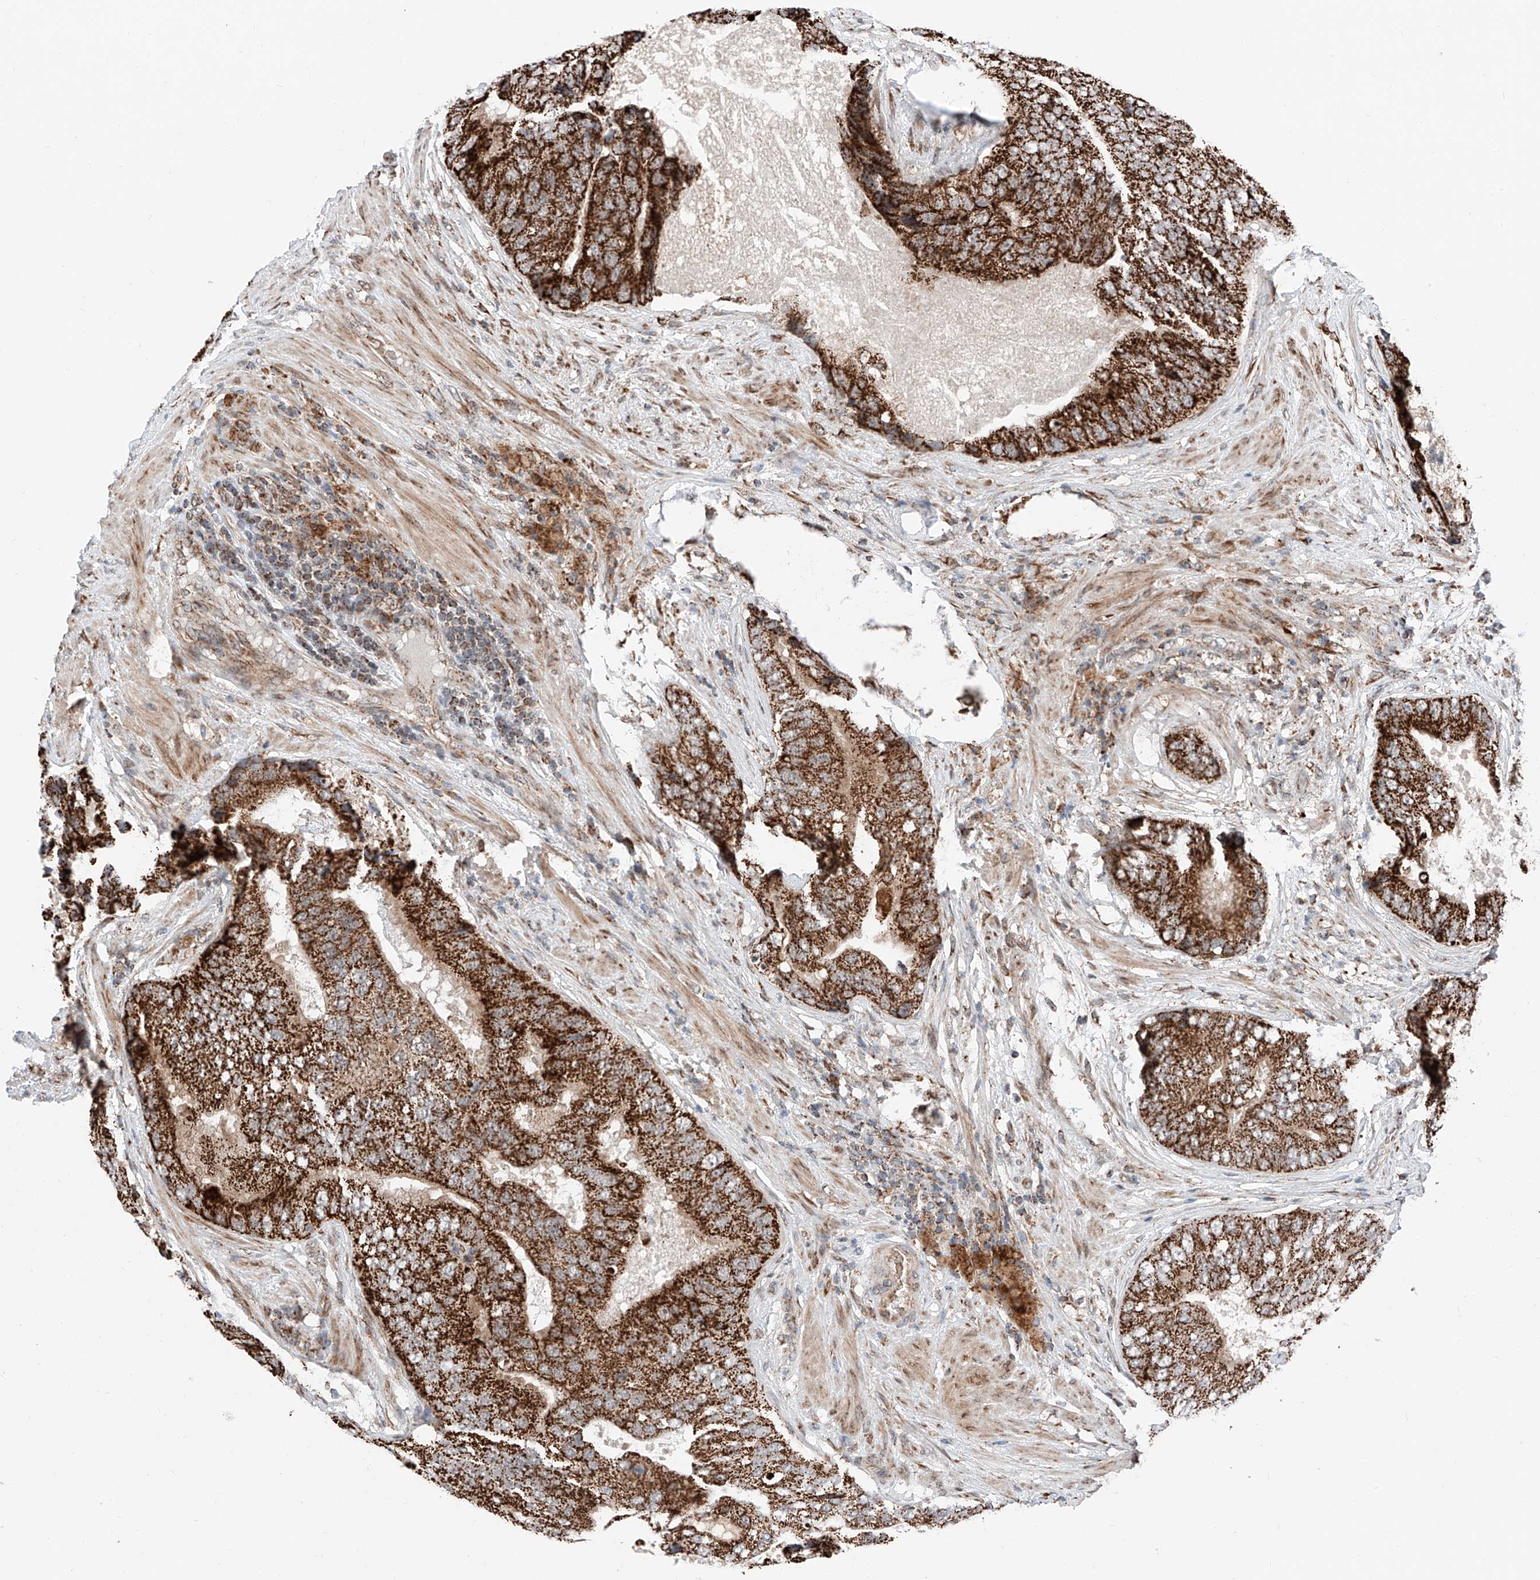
{"staining": {"intensity": "strong", "quantity": ">75%", "location": "cytoplasmic/membranous"}, "tissue": "prostate cancer", "cell_type": "Tumor cells", "image_type": "cancer", "snomed": [{"axis": "morphology", "description": "Adenocarcinoma, High grade"}, {"axis": "topography", "description": "Prostate"}], "caption": "A photomicrograph showing strong cytoplasmic/membranous positivity in approximately >75% of tumor cells in adenocarcinoma (high-grade) (prostate), as visualized by brown immunohistochemical staining.", "gene": "ZSCAN29", "patient": {"sex": "male", "age": 70}}